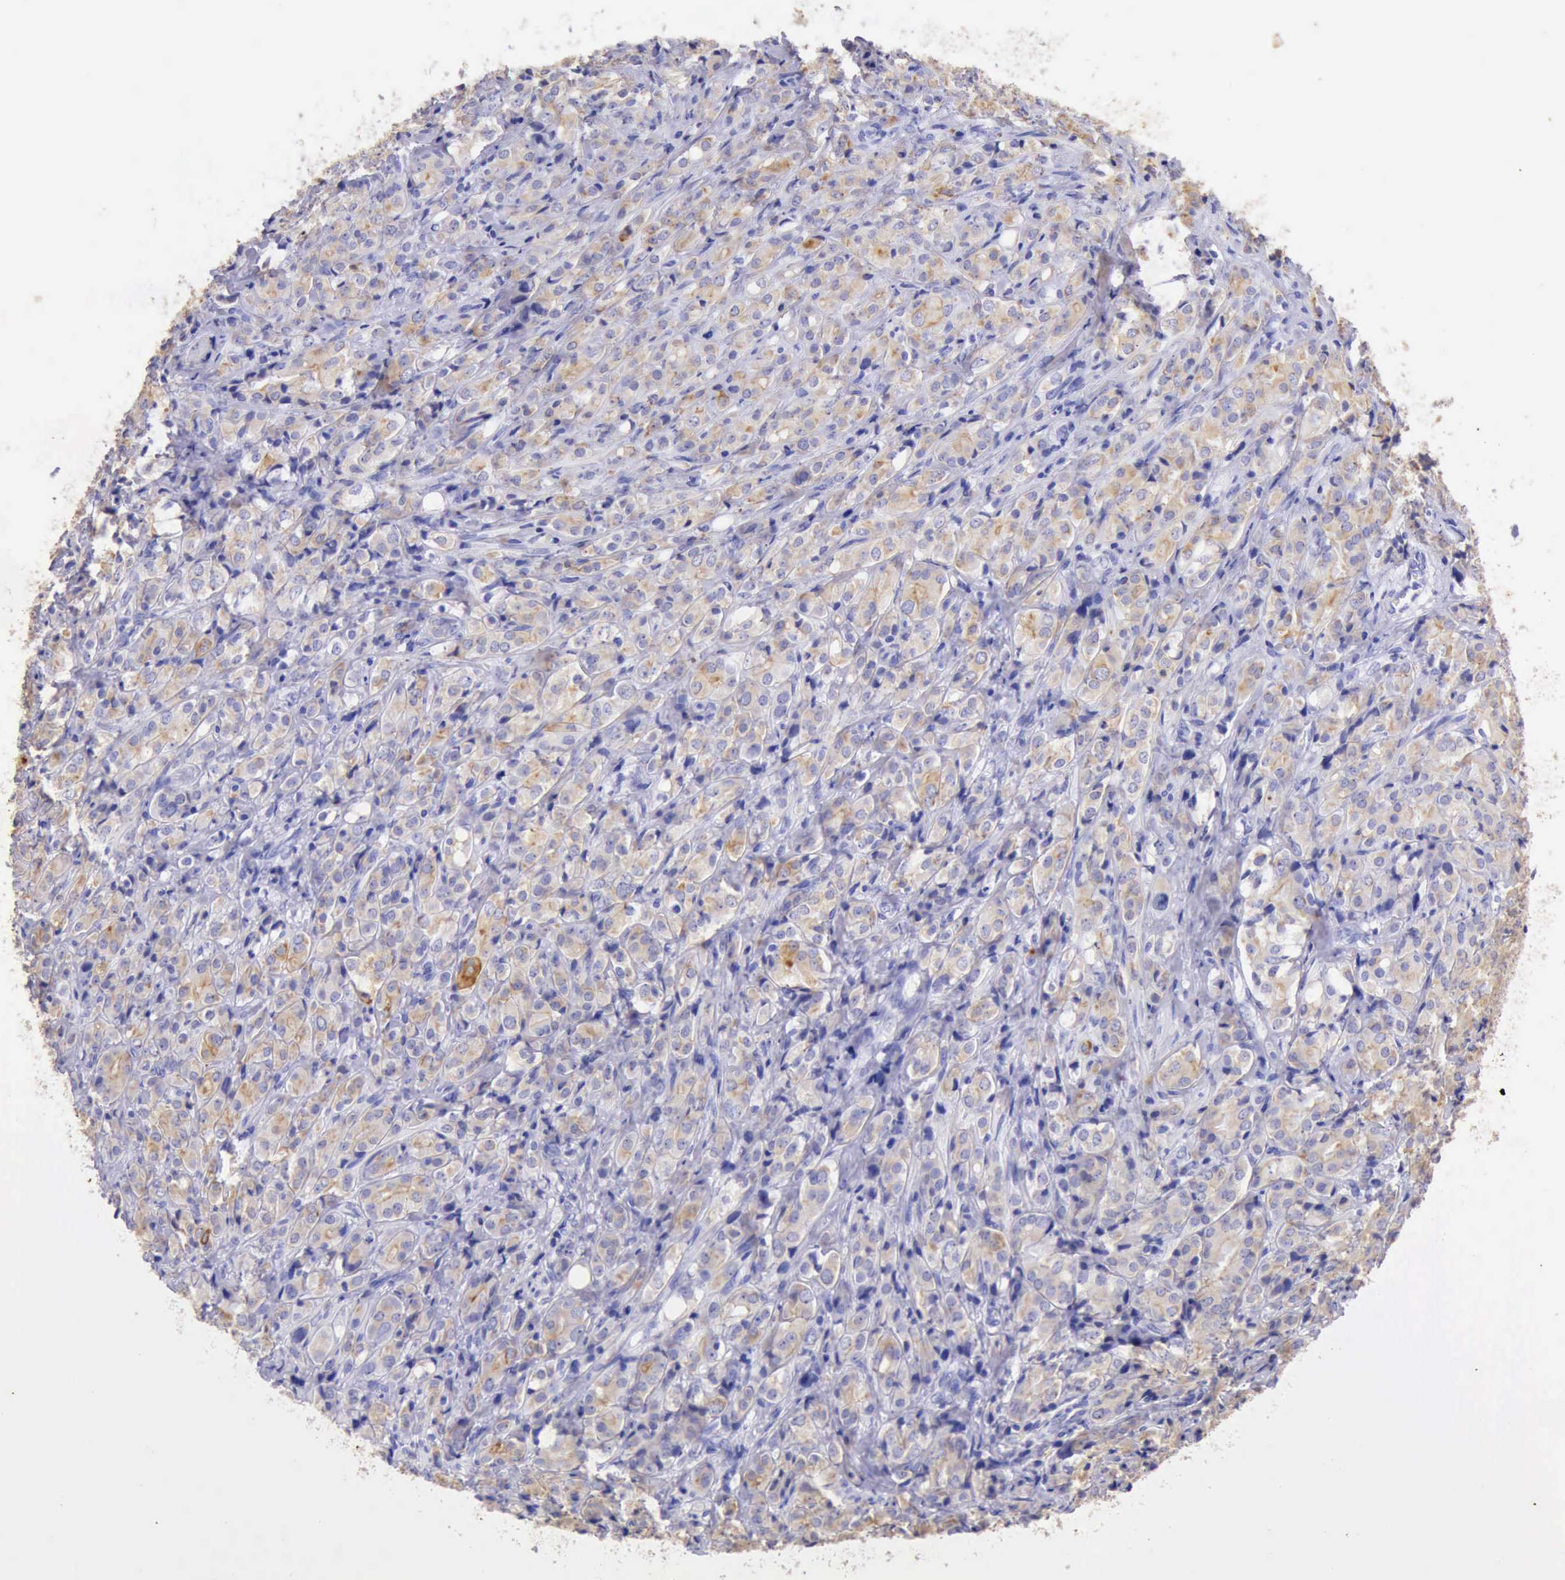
{"staining": {"intensity": "weak", "quantity": ">75%", "location": "cytoplasmic/membranous"}, "tissue": "prostate cancer", "cell_type": "Tumor cells", "image_type": "cancer", "snomed": [{"axis": "morphology", "description": "Adenocarcinoma, High grade"}, {"axis": "topography", "description": "Prostate"}], "caption": "An image of human high-grade adenocarcinoma (prostate) stained for a protein shows weak cytoplasmic/membranous brown staining in tumor cells. (IHC, brightfield microscopy, high magnification).", "gene": "KRT8", "patient": {"sex": "male", "age": 68}}